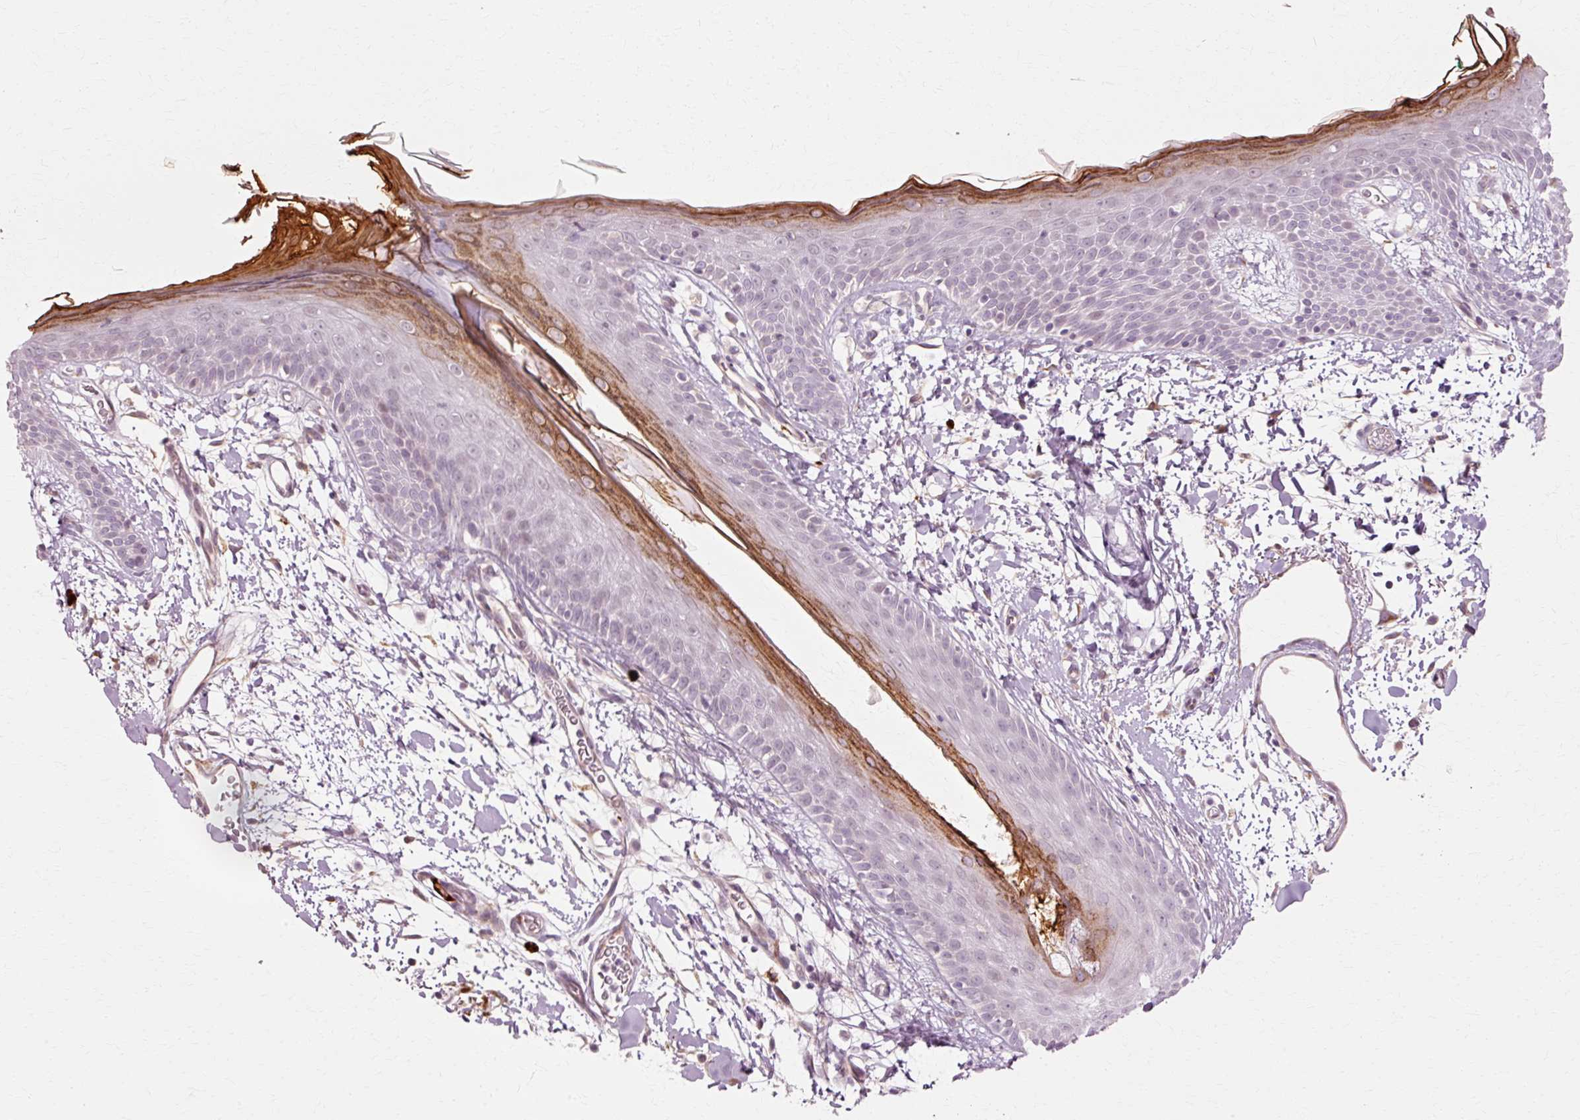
{"staining": {"intensity": "moderate", "quantity": "<25%", "location": "cytoplasmic/membranous"}, "tissue": "skin", "cell_type": "Fibroblasts", "image_type": "normal", "snomed": [{"axis": "morphology", "description": "Normal tissue, NOS"}, {"axis": "topography", "description": "Skin"}], "caption": "This histopathology image shows immunohistochemistry (IHC) staining of unremarkable skin, with low moderate cytoplasmic/membranous positivity in about <25% of fibroblasts.", "gene": "RANBP2", "patient": {"sex": "male", "age": 79}}